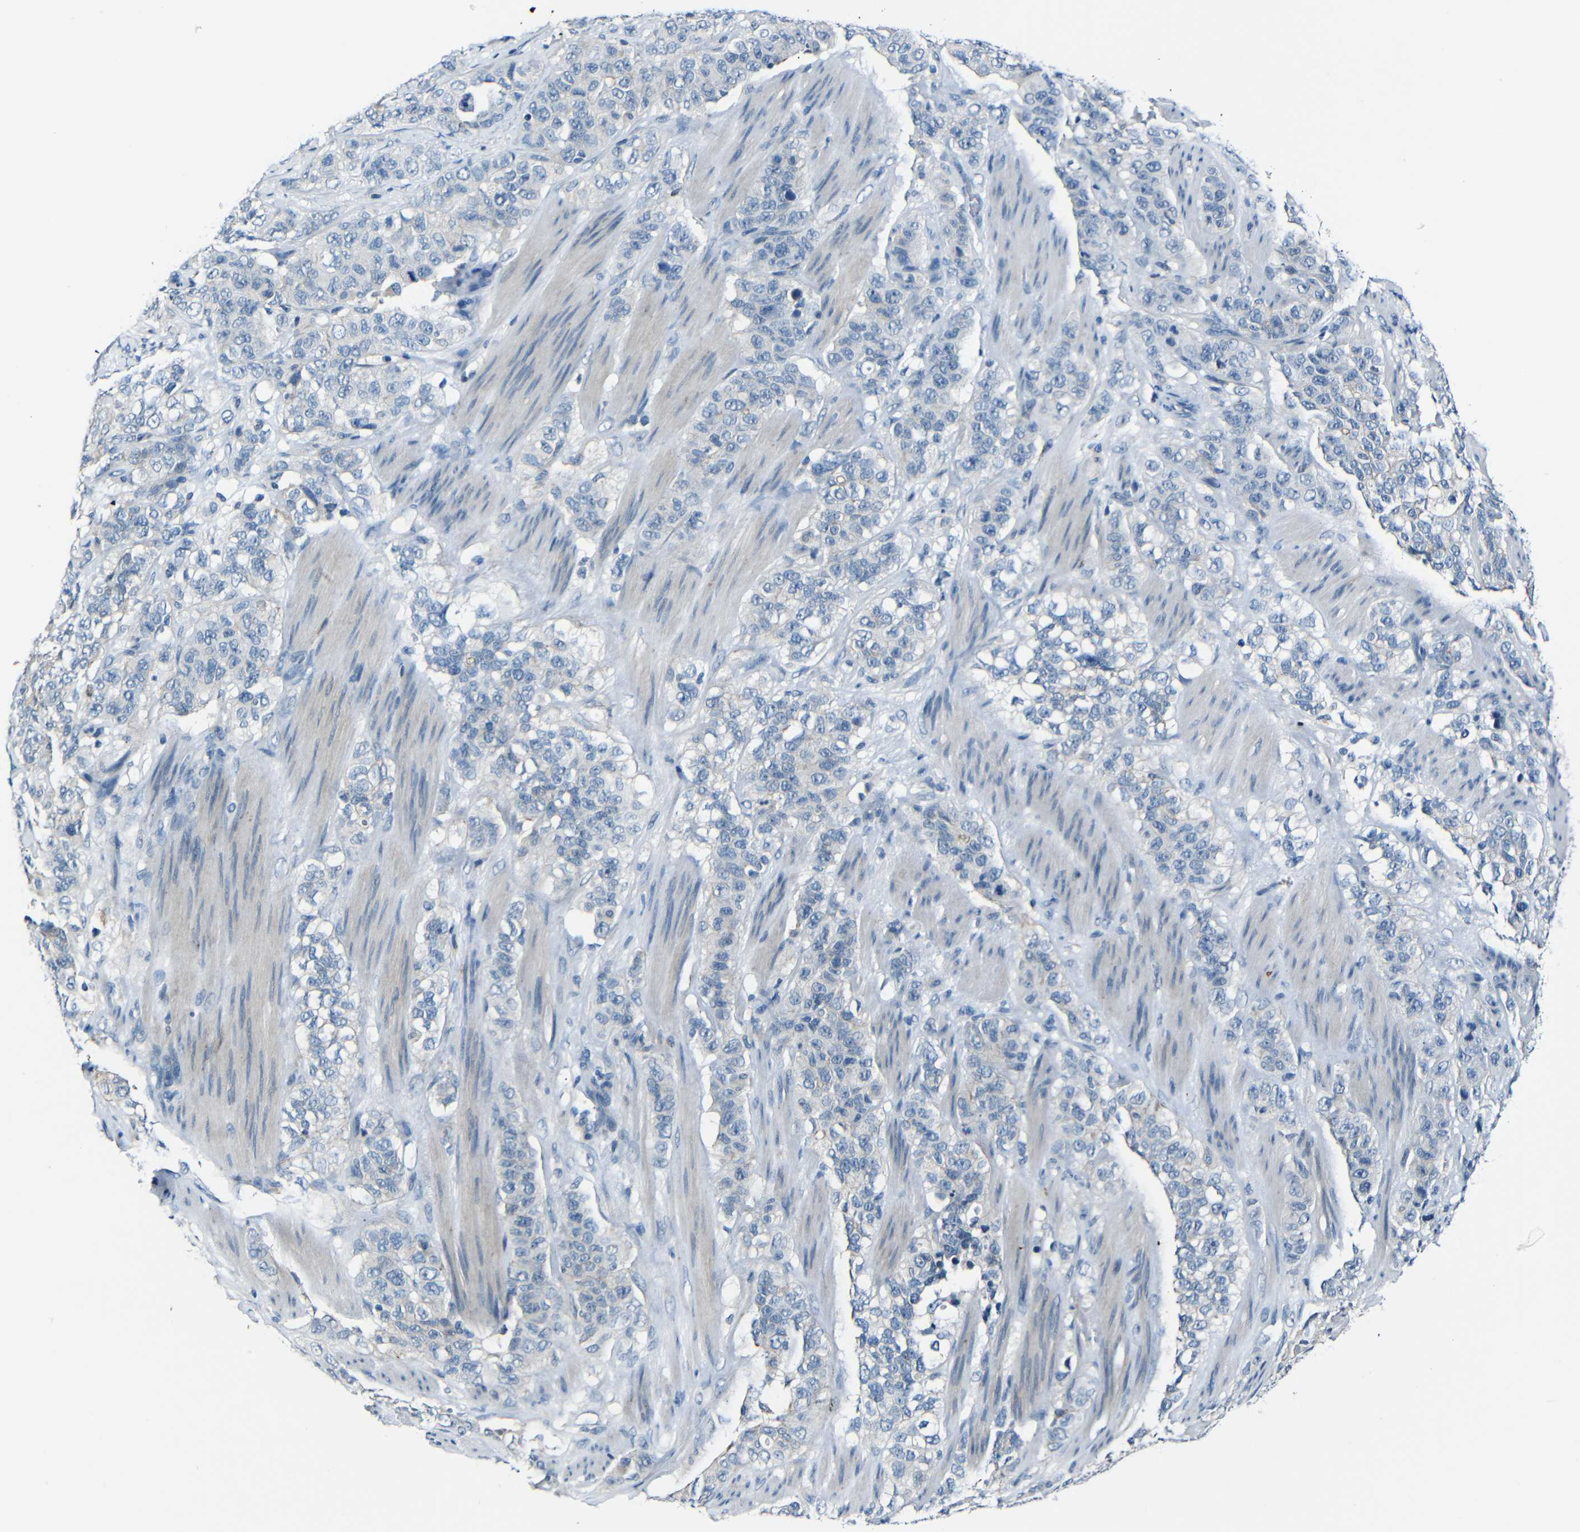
{"staining": {"intensity": "negative", "quantity": "none", "location": "none"}, "tissue": "stomach cancer", "cell_type": "Tumor cells", "image_type": "cancer", "snomed": [{"axis": "morphology", "description": "Adenocarcinoma, NOS"}, {"axis": "topography", "description": "Stomach"}], "caption": "Histopathology image shows no protein positivity in tumor cells of adenocarcinoma (stomach) tissue.", "gene": "ANK3", "patient": {"sex": "male", "age": 48}}